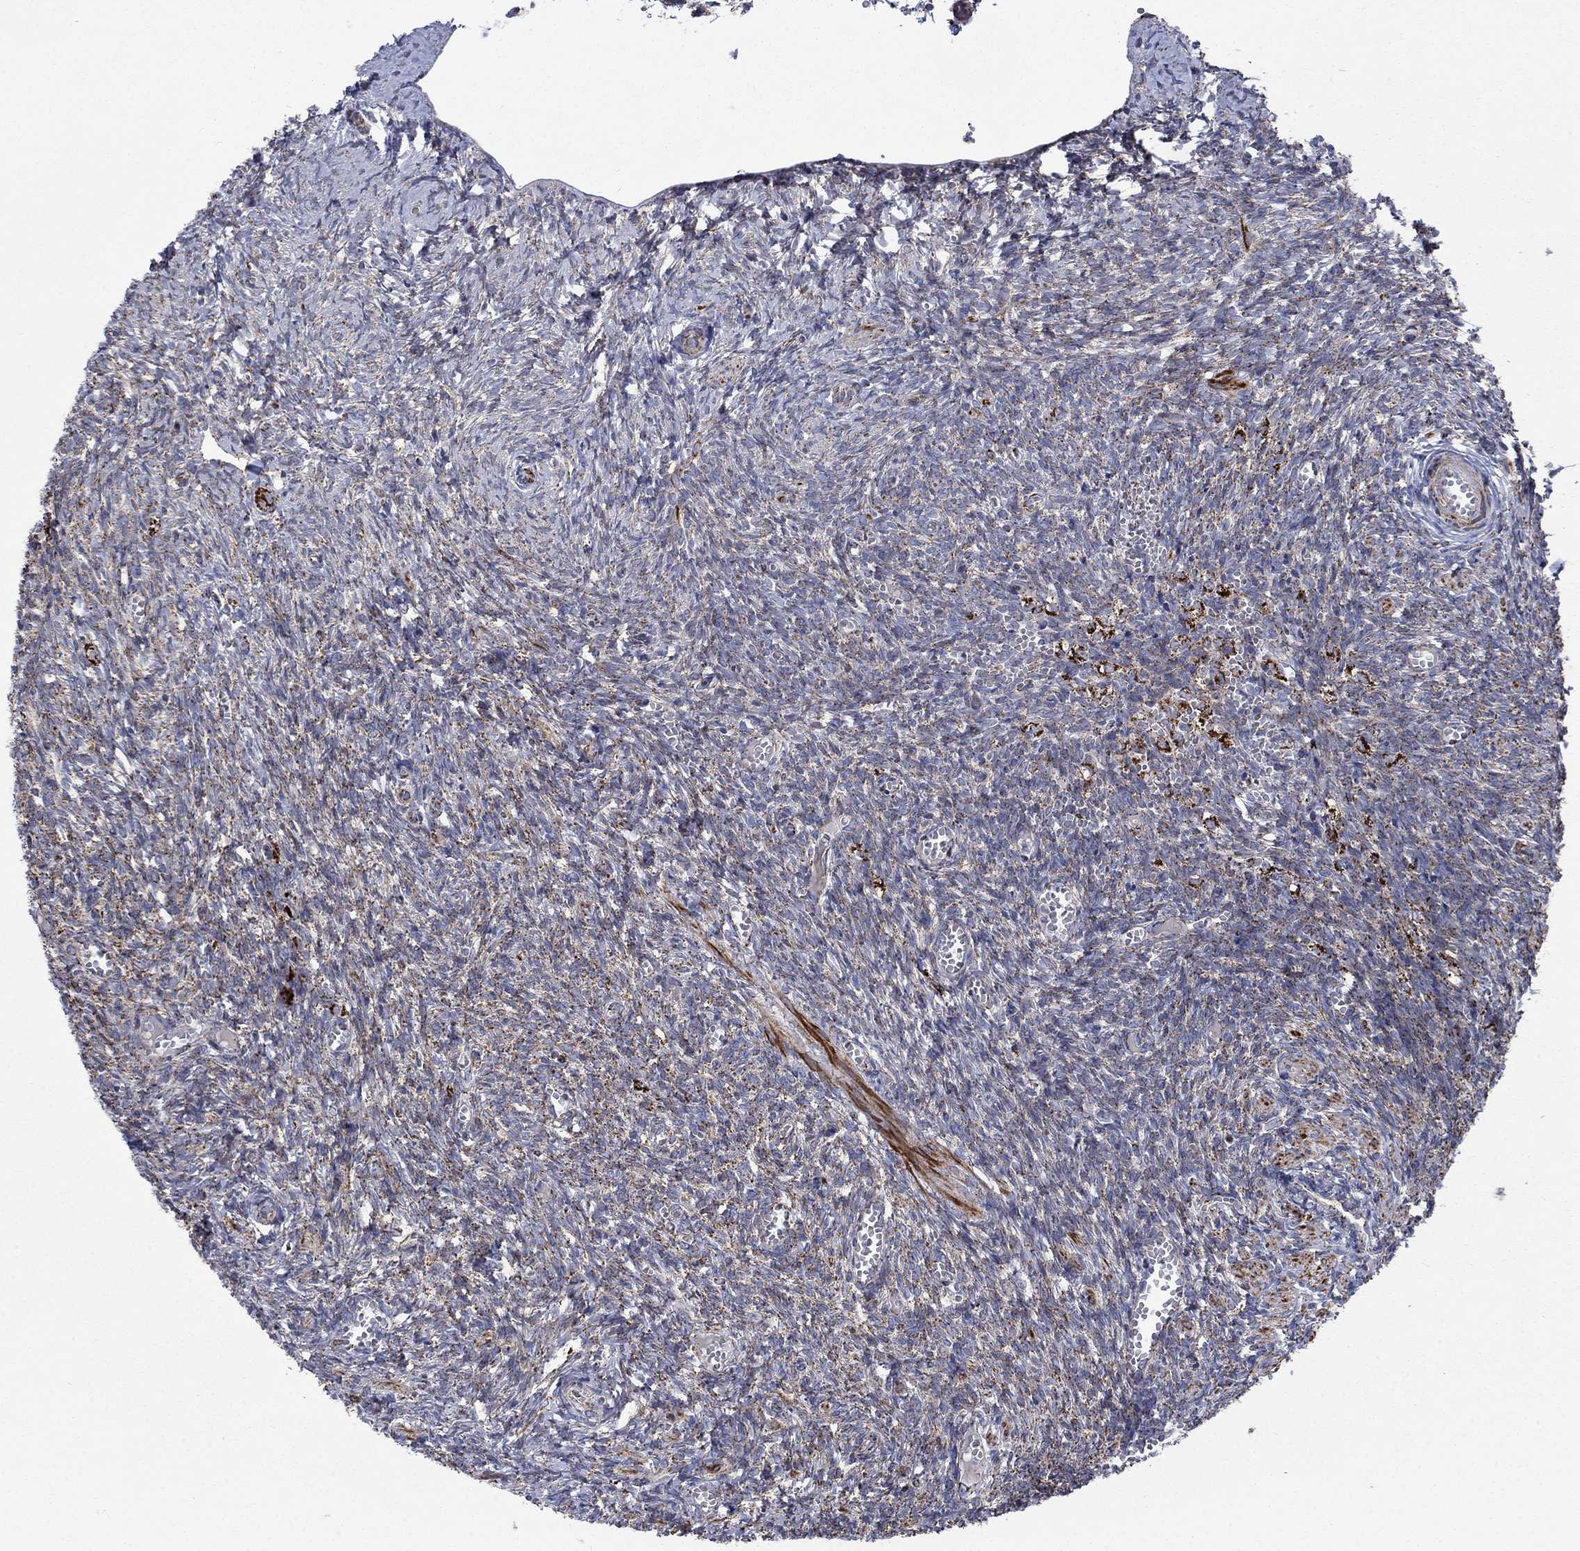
{"staining": {"intensity": "strong", "quantity": ">75%", "location": "cytoplasmic/membranous"}, "tissue": "ovary", "cell_type": "Follicle cells", "image_type": "normal", "snomed": [{"axis": "morphology", "description": "Normal tissue, NOS"}, {"axis": "topography", "description": "Ovary"}], "caption": "A high amount of strong cytoplasmic/membranous positivity is appreciated in about >75% of follicle cells in benign ovary. (Stains: DAB in brown, nuclei in blue, Microscopy: brightfield microscopy at high magnification).", "gene": "MOAP1", "patient": {"sex": "female", "age": 43}}